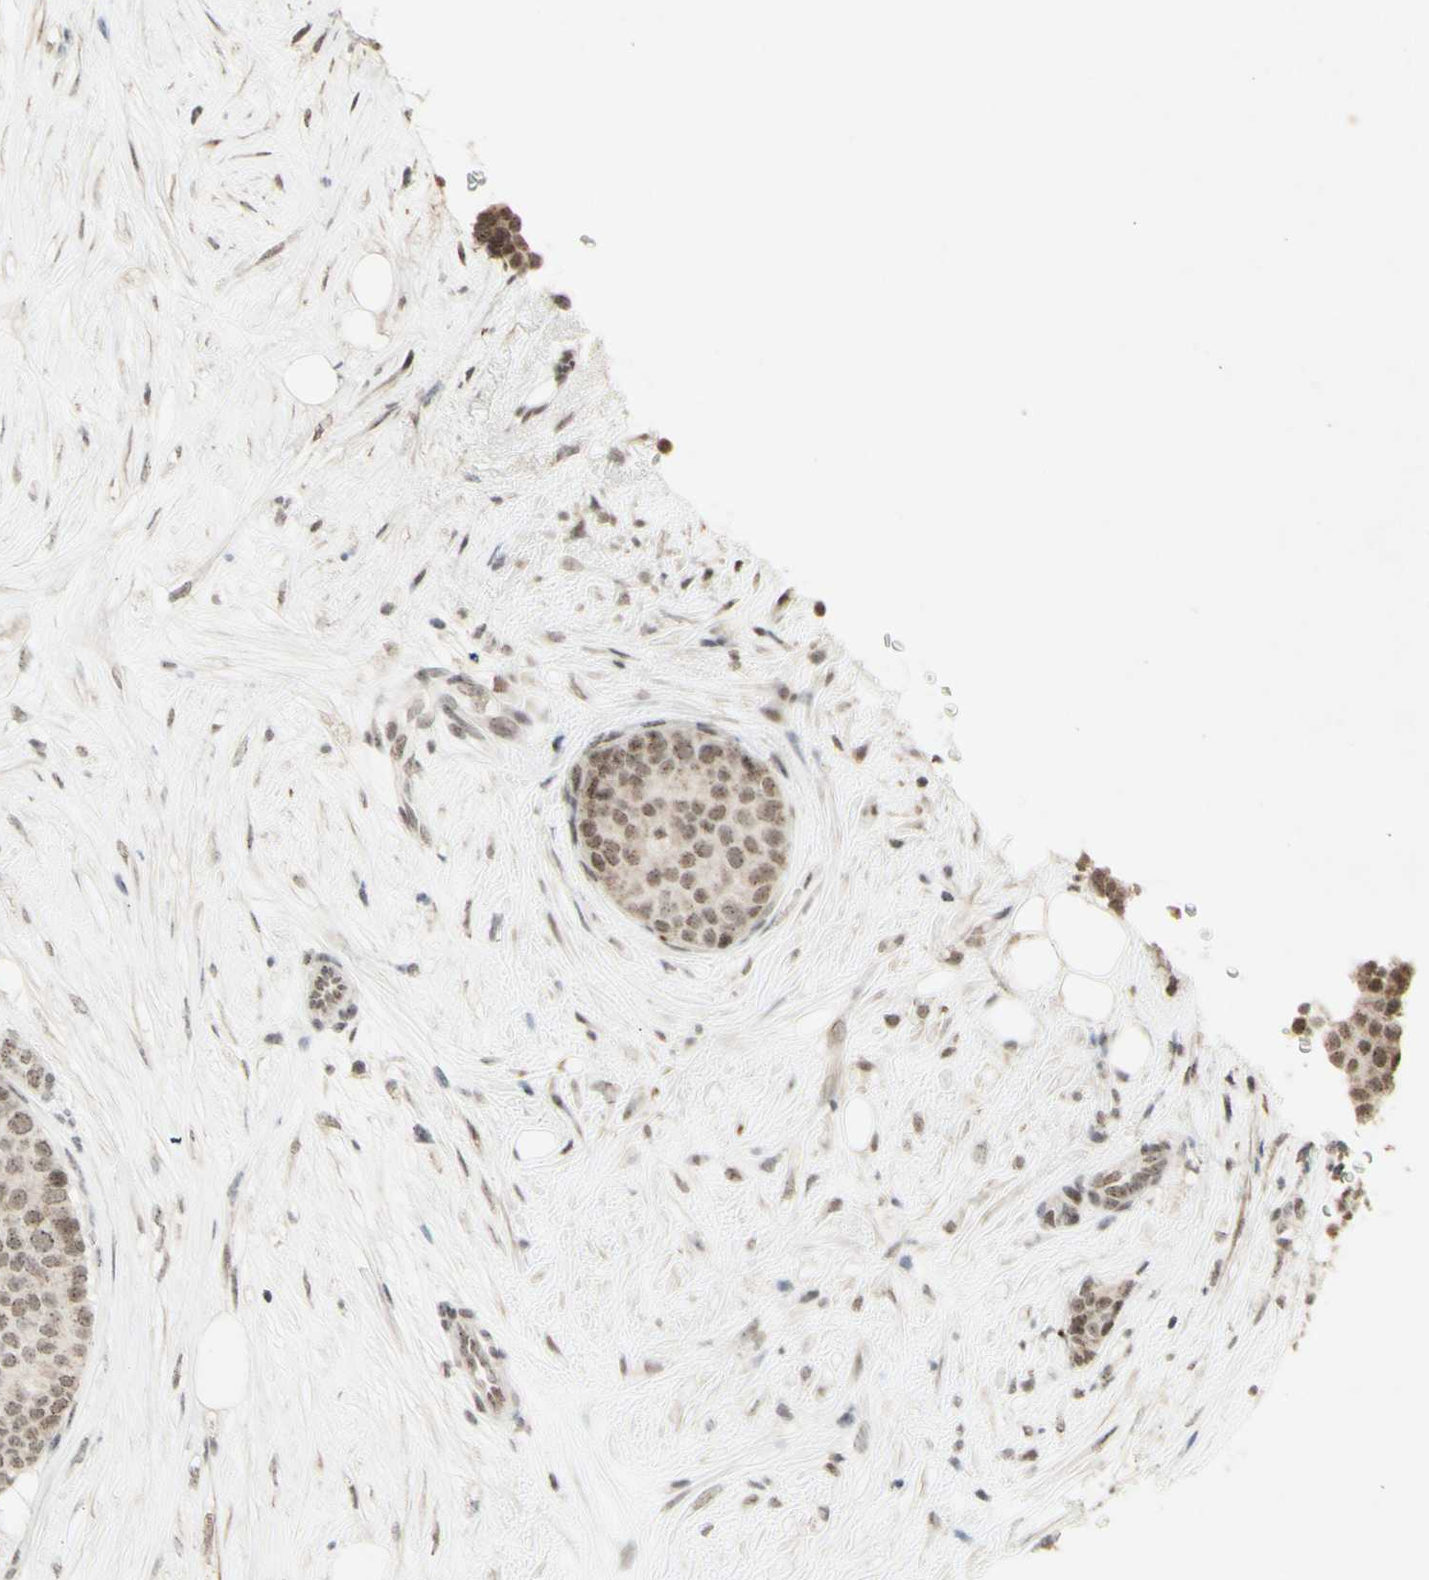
{"staining": {"intensity": "moderate", "quantity": ">75%", "location": "nuclear"}, "tissue": "breast cancer", "cell_type": "Tumor cells", "image_type": "cancer", "snomed": [{"axis": "morphology", "description": "Duct carcinoma"}, {"axis": "topography", "description": "Breast"}], "caption": "High-power microscopy captured an IHC micrograph of breast infiltrating ductal carcinoma, revealing moderate nuclear positivity in about >75% of tumor cells. The protein is stained brown, and the nuclei are stained in blue (DAB (3,3'-diaminobenzidine) IHC with brightfield microscopy, high magnification).", "gene": "CENPB", "patient": {"sex": "female", "age": 75}}